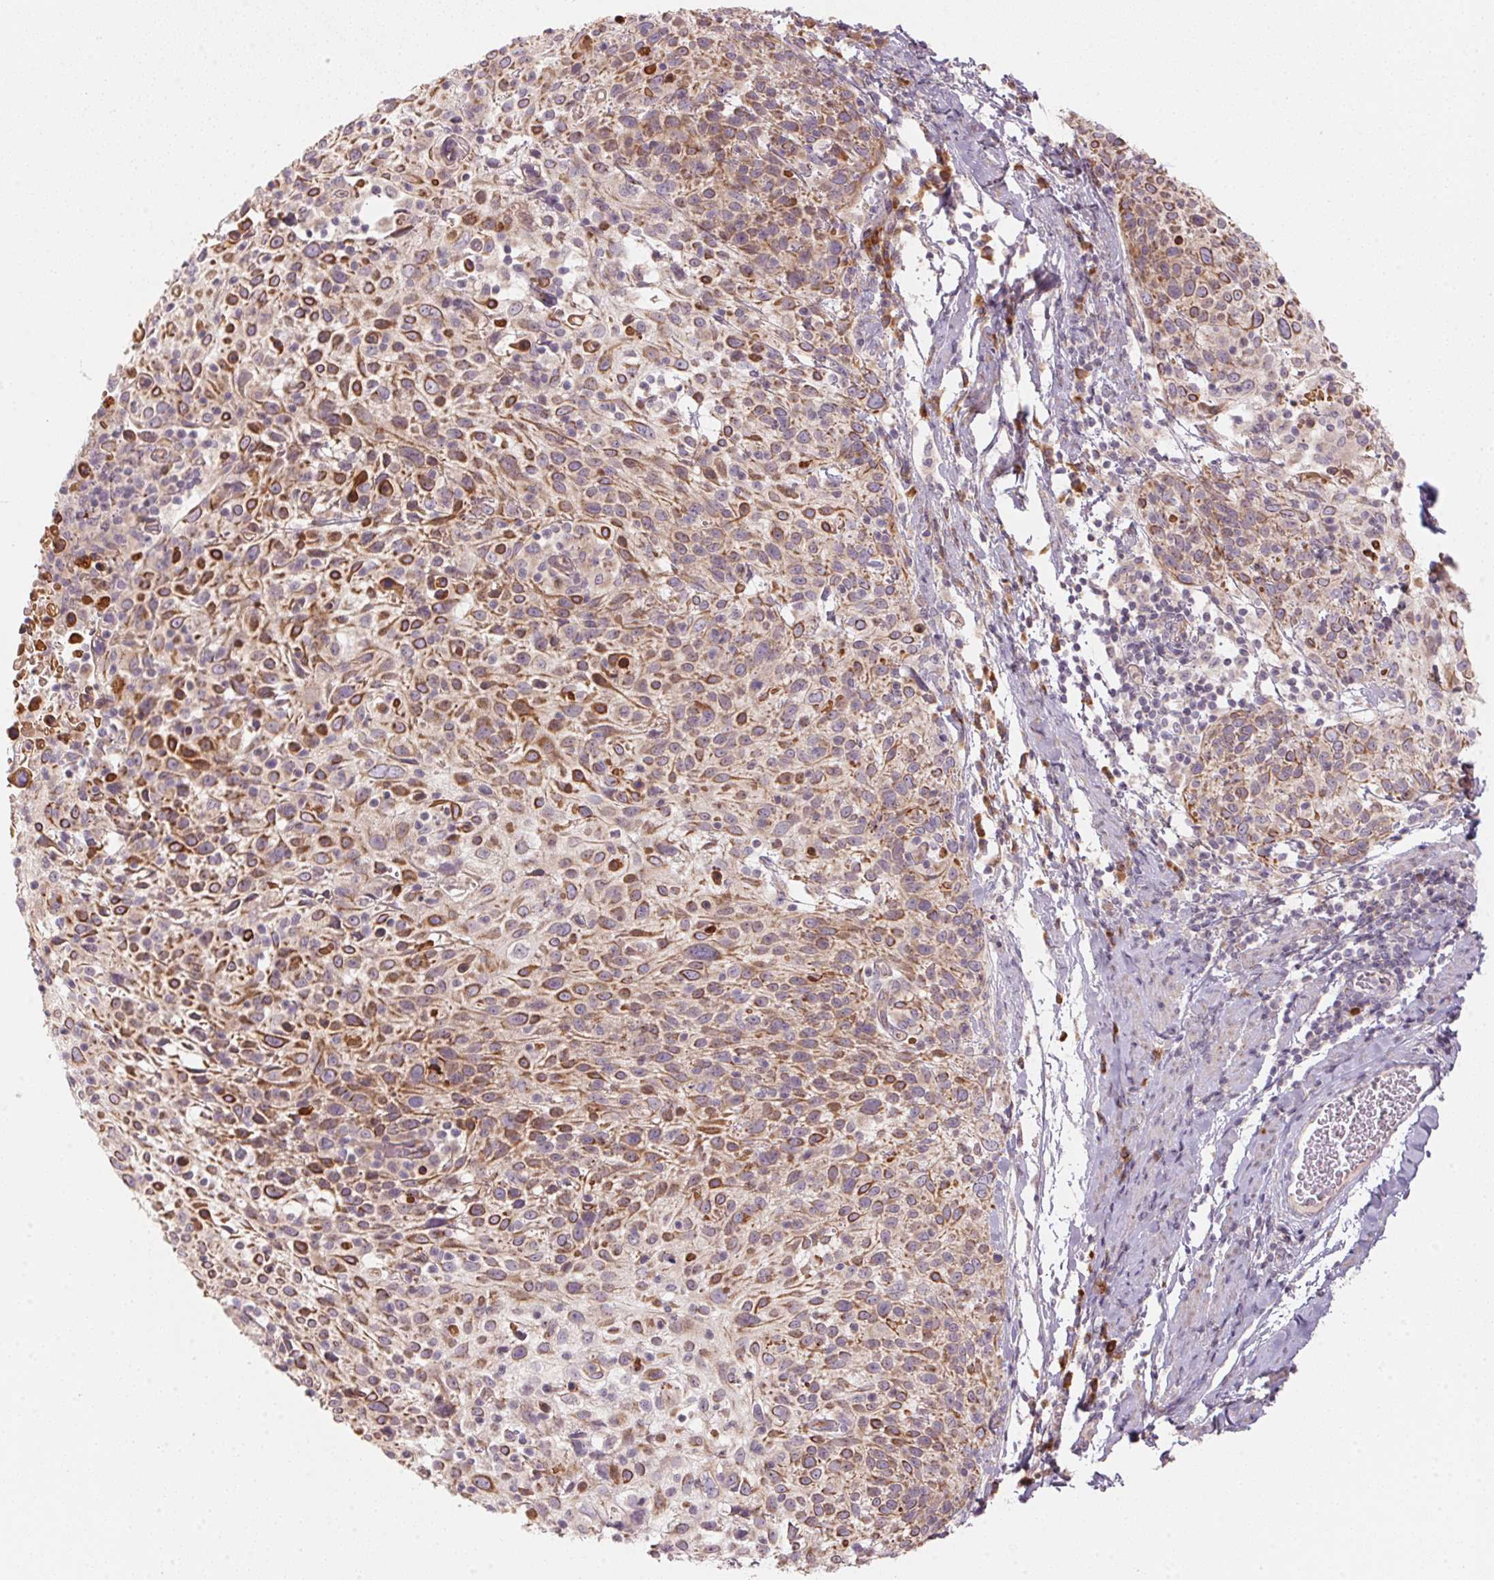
{"staining": {"intensity": "moderate", "quantity": ">75%", "location": "cytoplasmic/membranous"}, "tissue": "cervical cancer", "cell_type": "Tumor cells", "image_type": "cancer", "snomed": [{"axis": "morphology", "description": "Squamous cell carcinoma, NOS"}, {"axis": "topography", "description": "Cervix"}], "caption": "The micrograph reveals a brown stain indicating the presence of a protein in the cytoplasmic/membranous of tumor cells in squamous cell carcinoma (cervical). The staining is performed using DAB brown chromogen to label protein expression. The nuclei are counter-stained blue using hematoxylin.", "gene": "BLOC1S2", "patient": {"sex": "female", "age": 61}}